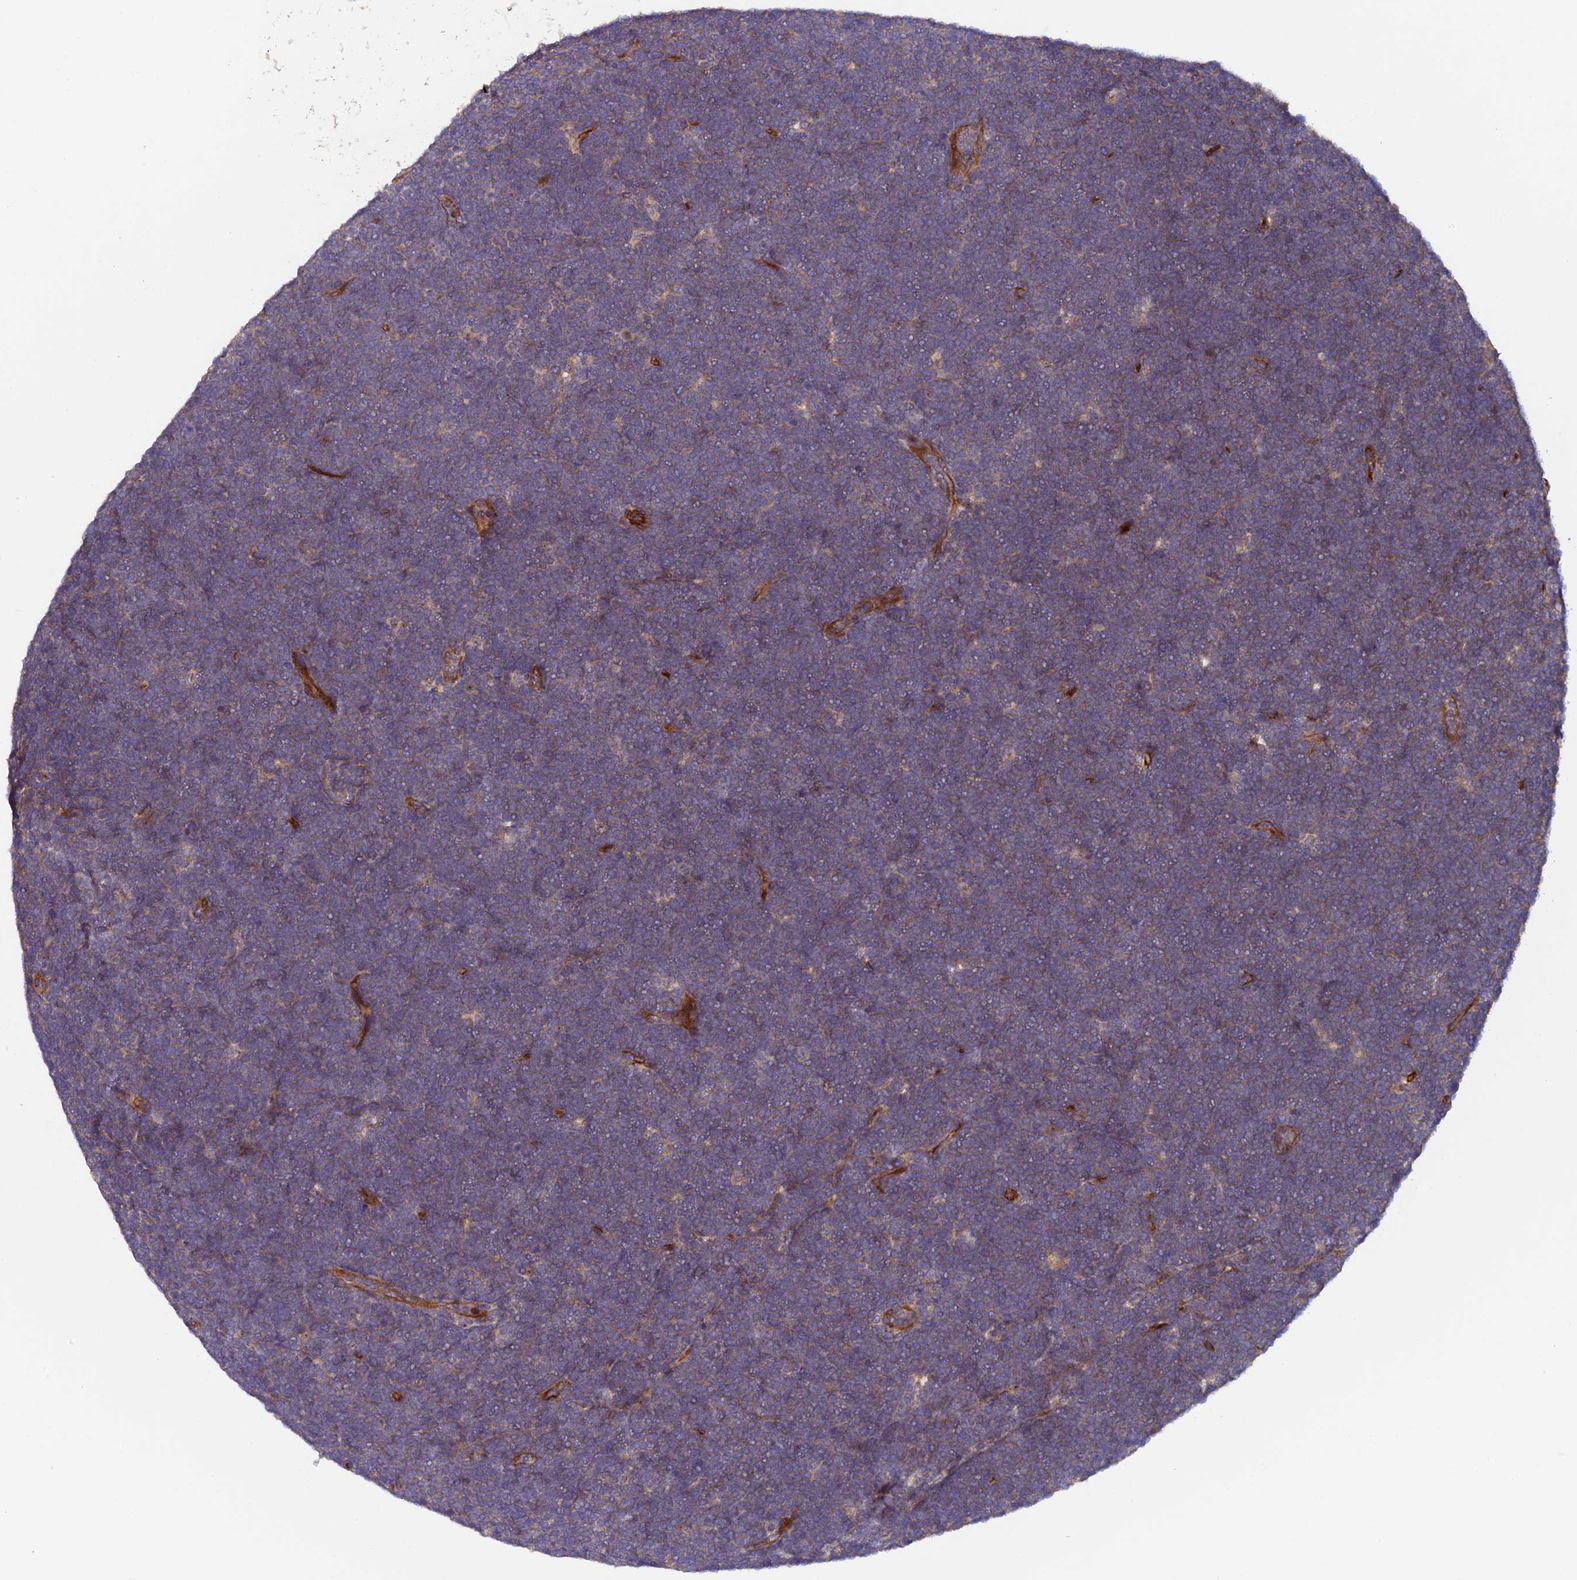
{"staining": {"intensity": "negative", "quantity": "none", "location": "none"}, "tissue": "lymphoma", "cell_type": "Tumor cells", "image_type": "cancer", "snomed": [{"axis": "morphology", "description": "Malignant lymphoma, non-Hodgkin's type, High grade"}, {"axis": "topography", "description": "Lymph node"}], "caption": "This is a image of immunohistochemistry staining of malignant lymphoma, non-Hodgkin's type (high-grade), which shows no expression in tumor cells.", "gene": "ADAMTS15", "patient": {"sex": "male", "age": 13}}